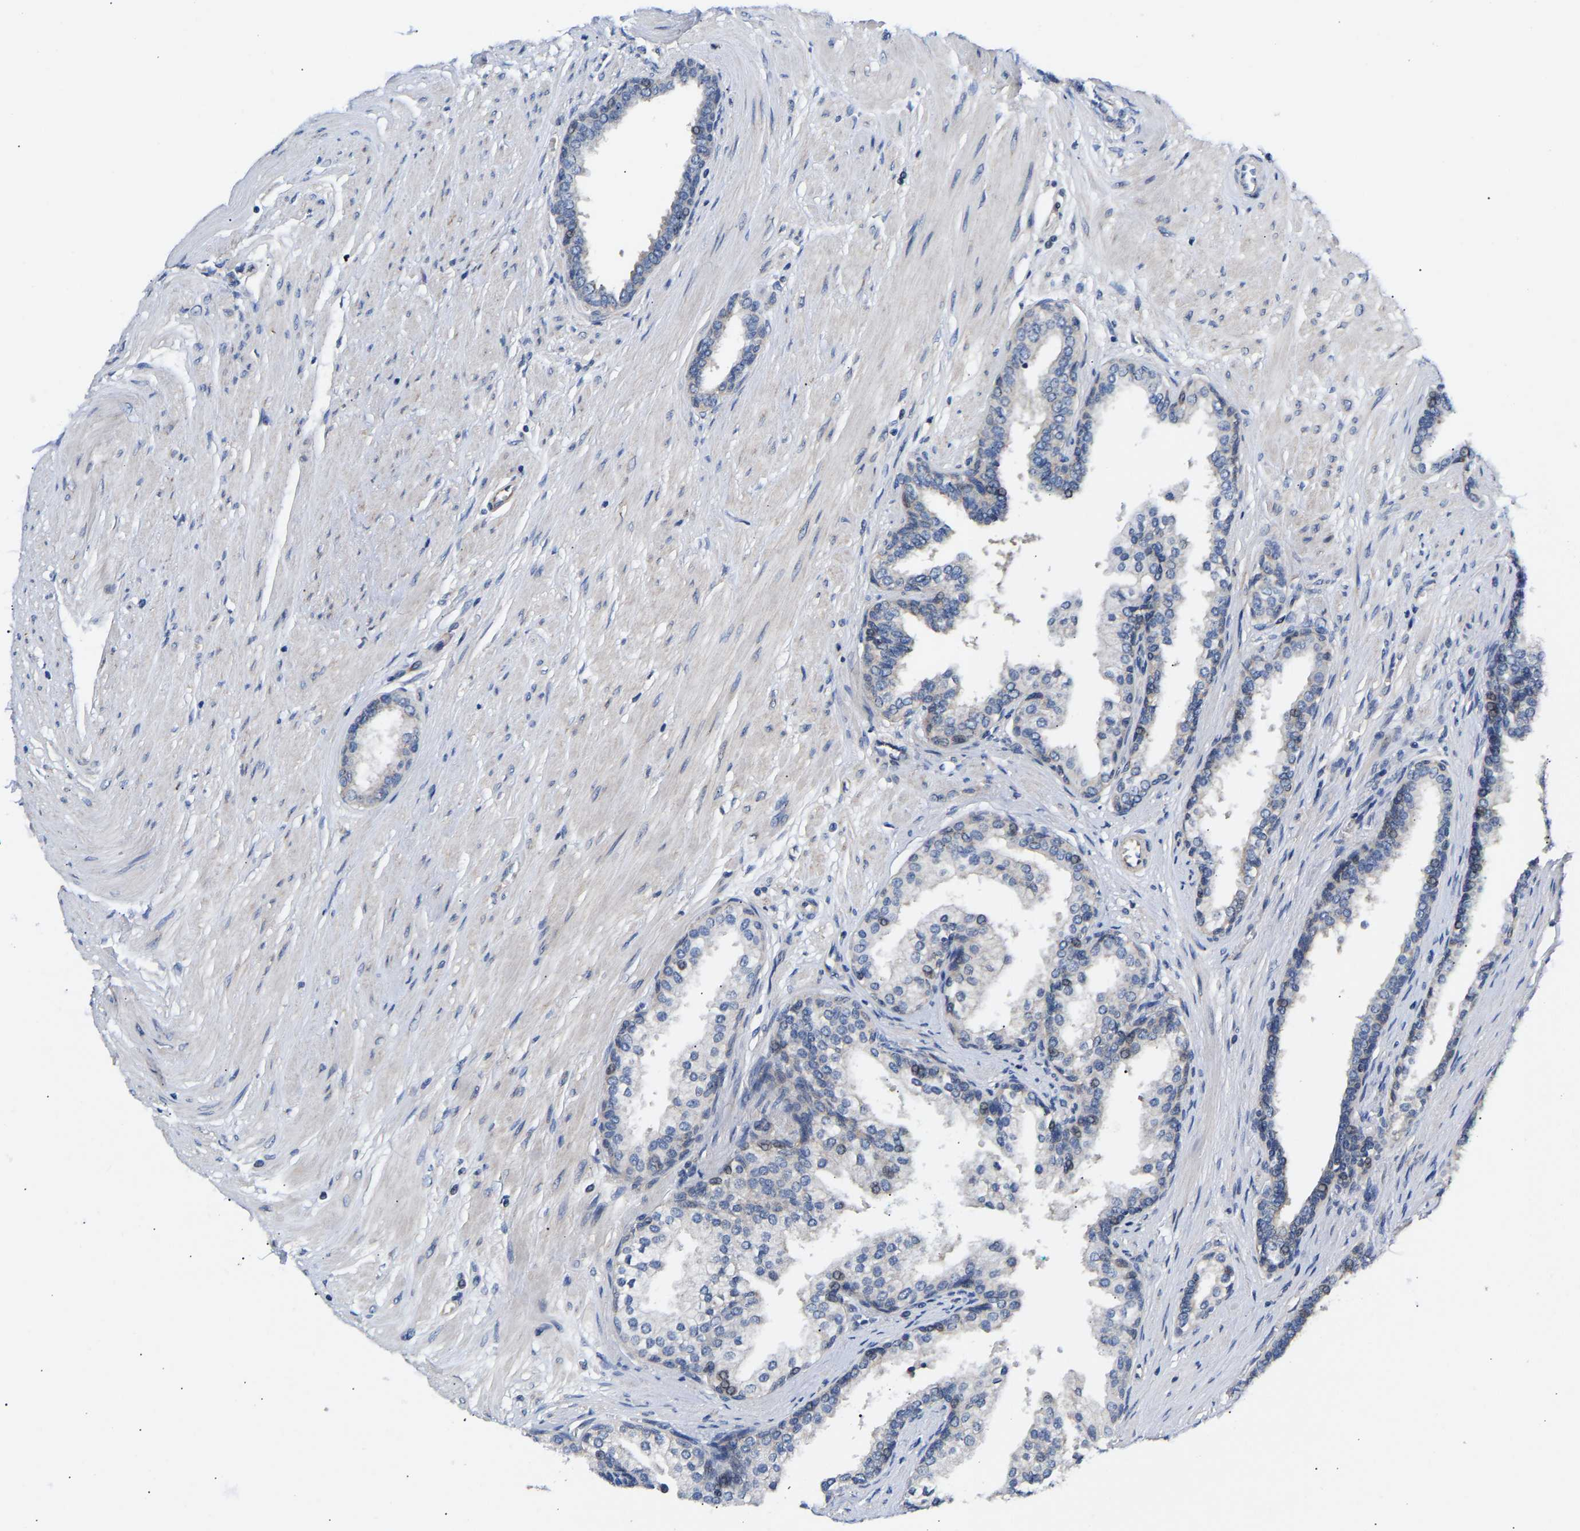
{"staining": {"intensity": "negative", "quantity": "none", "location": "none"}, "tissue": "prostate cancer", "cell_type": "Tumor cells", "image_type": "cancer", "snomed": [{"axis": "morphology", "description": "Adenocarcinoma, Low grade"}, {"axis": "topography", "description": "Prostate"}], "caption": "Tumor cells show no significant positivity in prostate cancer.", "gene": "AIMP2", "patient": {"sex": "male", "age": 57}}